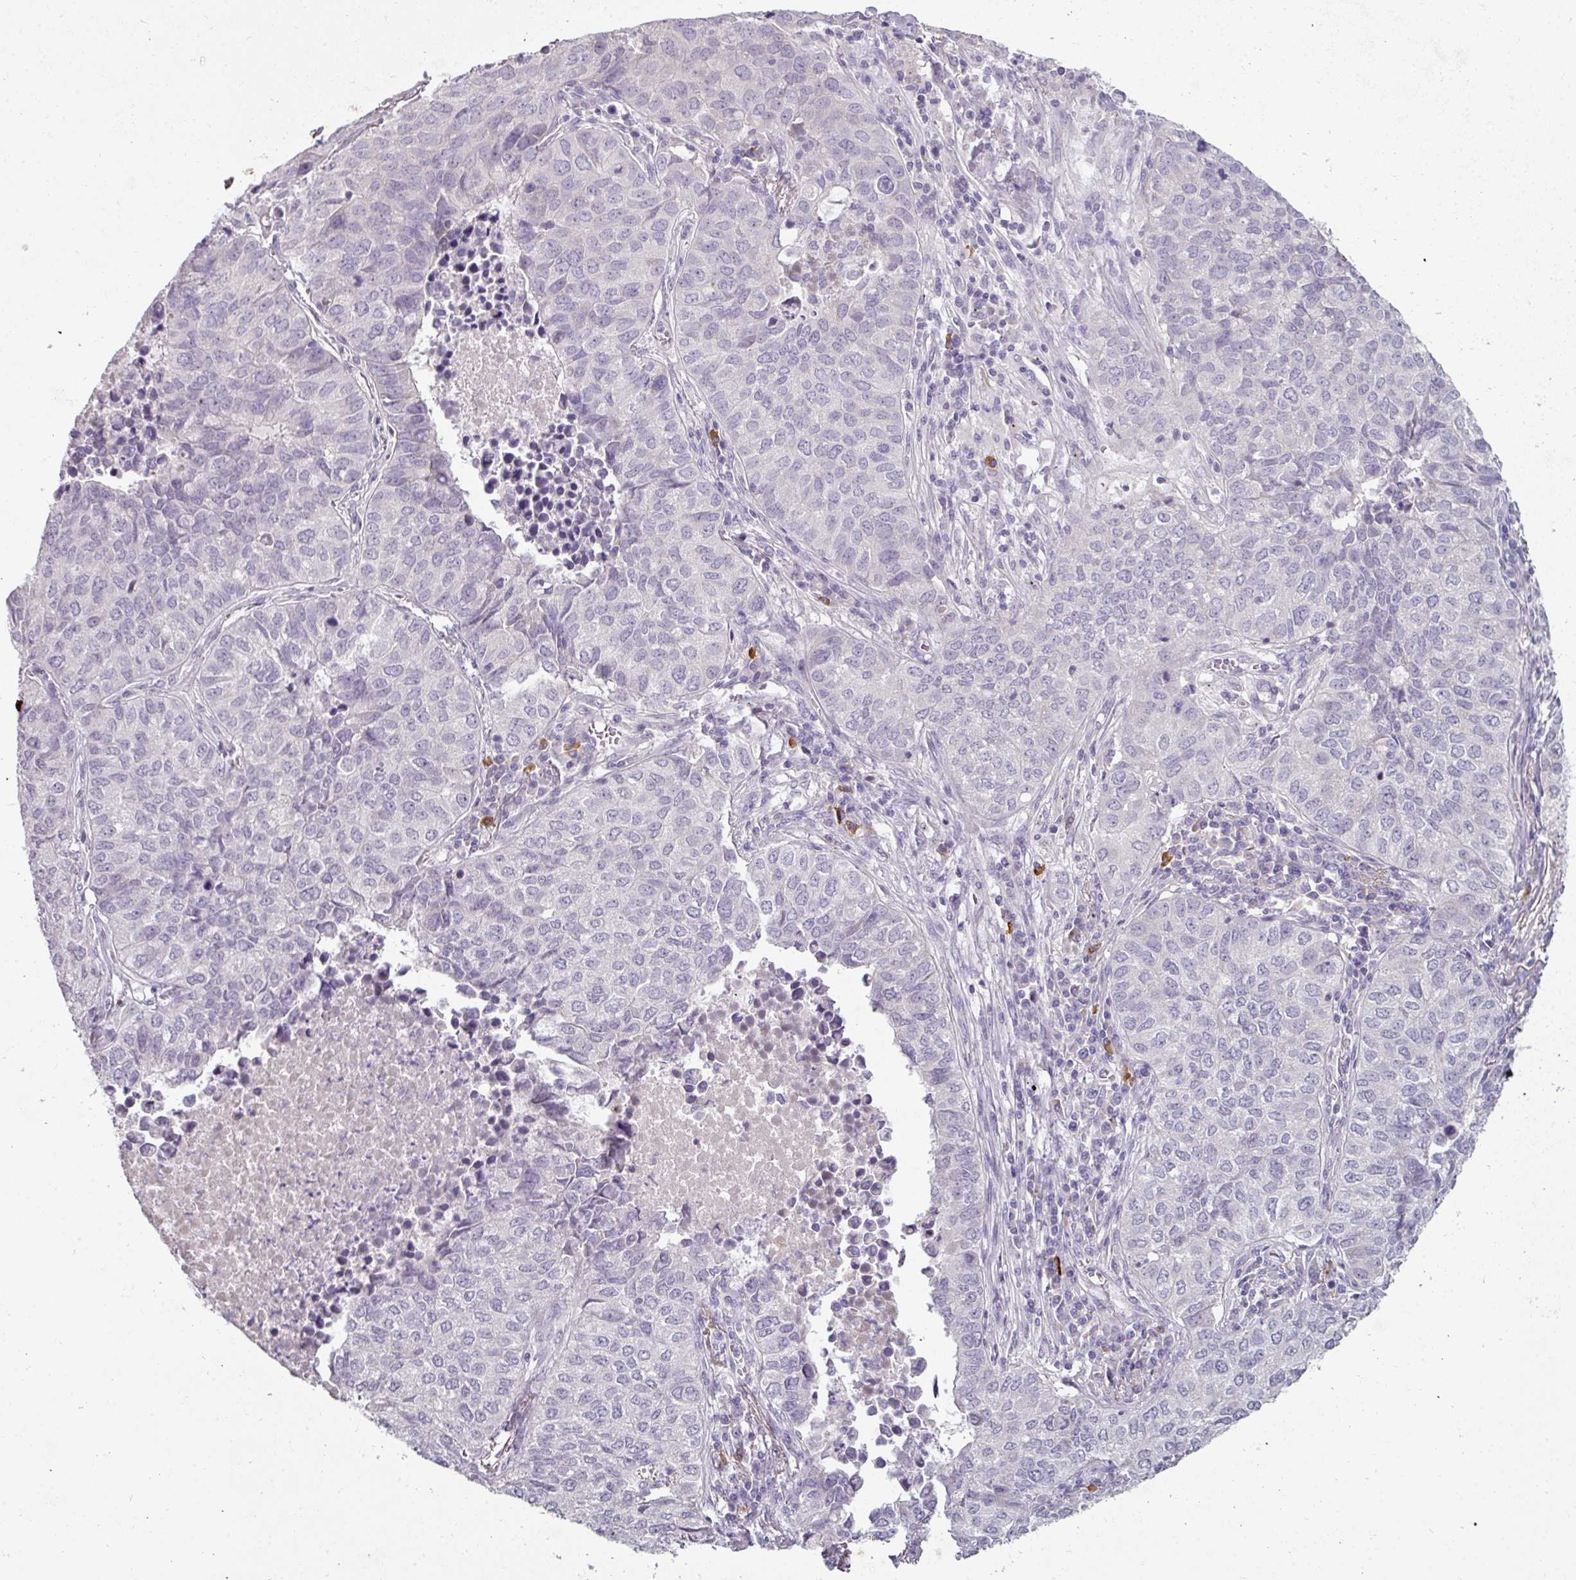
{"staining": {"intensity": "negative", "quantity": "none", "location": "none"}, "tissue": "lung cancer", "cell_type": "Tumor cells", "image_type": "cancer", "snomed": [{"axis": "morphology", "description": "Adenocarcinoma, NOS"}, {"axis": "topography", "description": "Lung"}], "caption": "A high-resolution image shows immunohistochemistry (IHC) staining of lung cancer, which reveals no significant staining in tumor cells.", "gene": "FHAD1", "patient": {"sex": "female", "age": 50}}